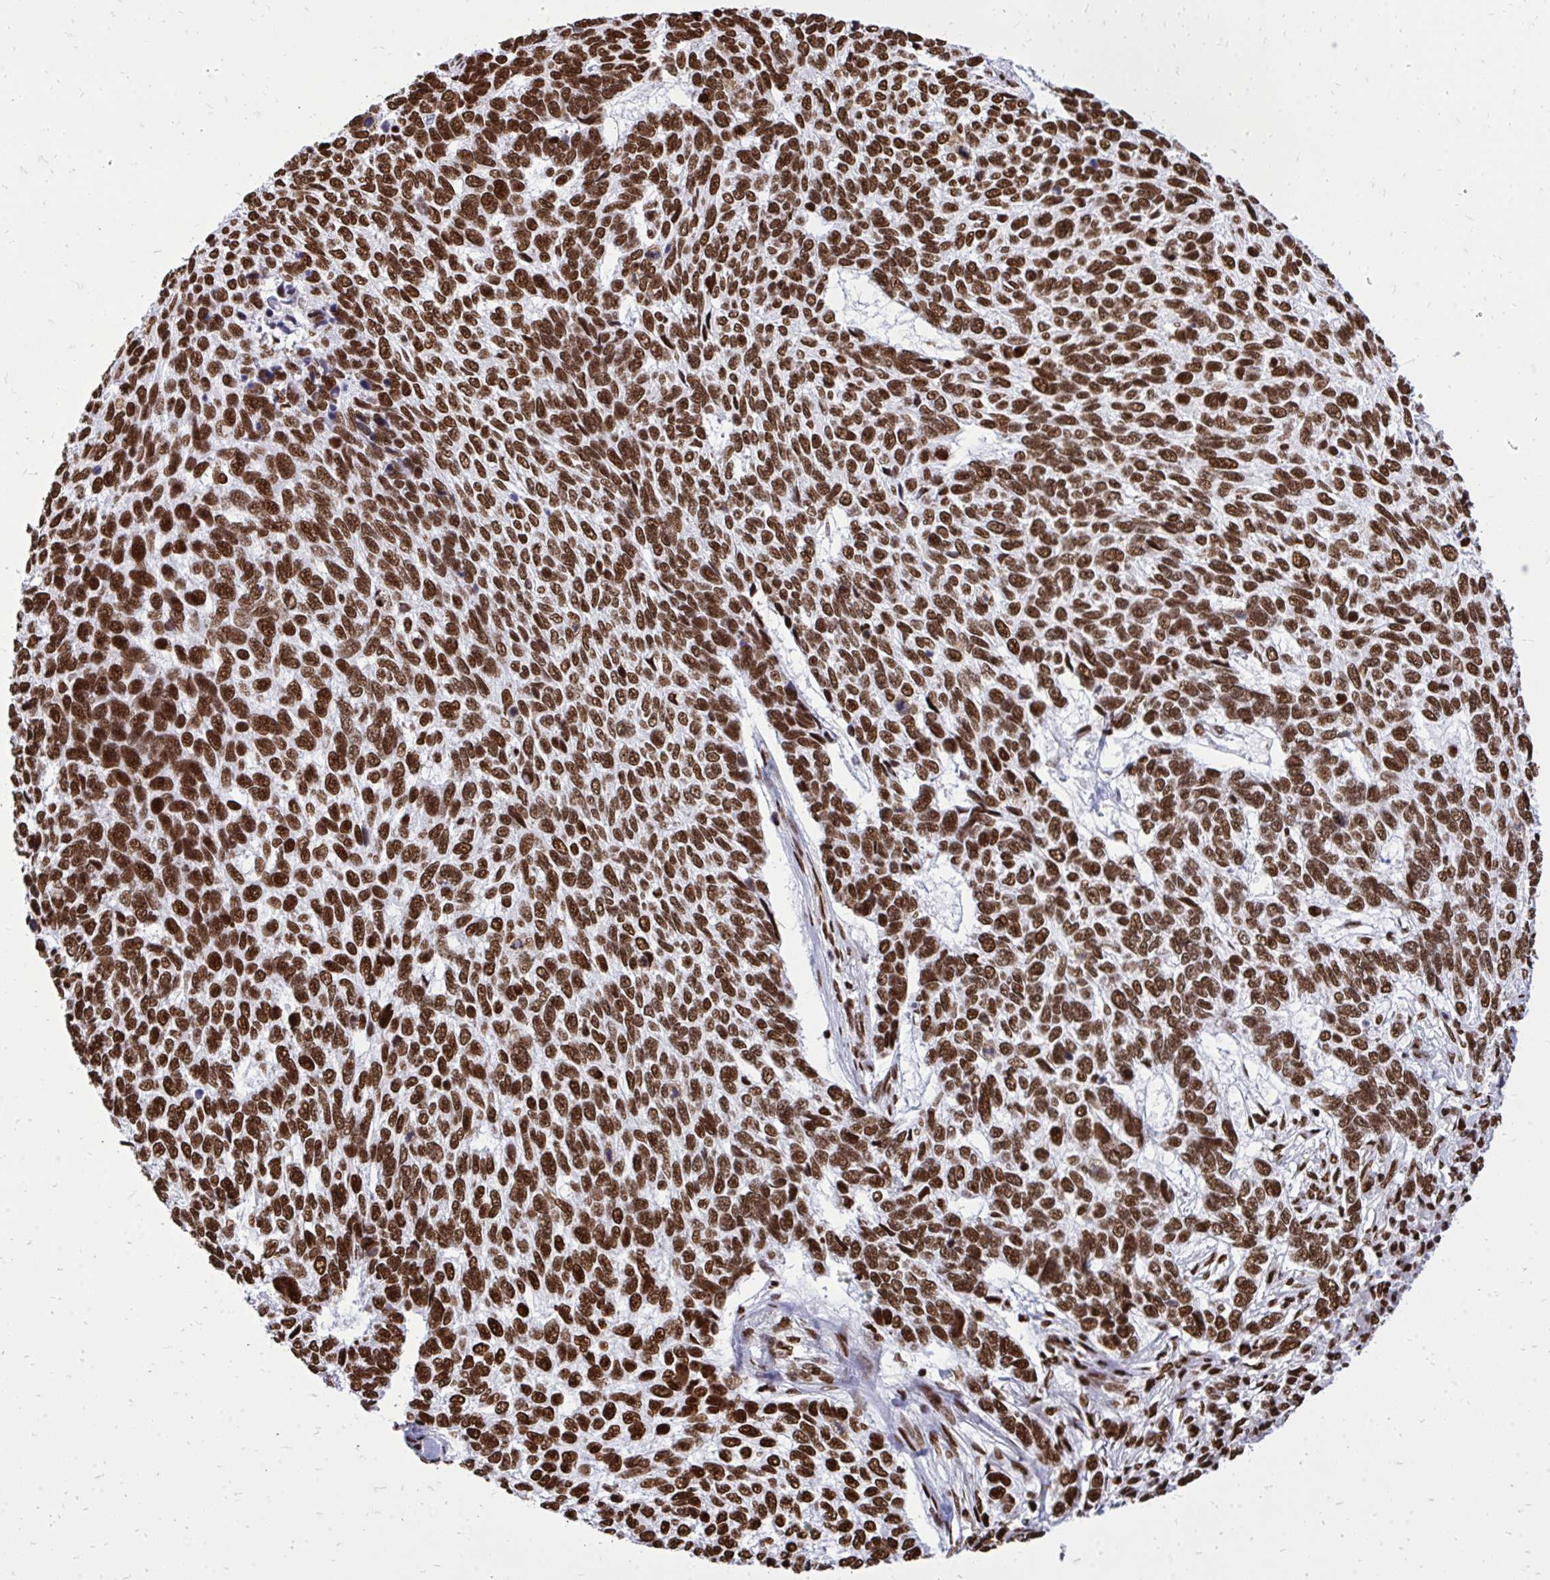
{"staining": {"intensity": "strong", "quantity": ">75%", "location": "nuclear"}, "tissue": "skin cancer", "cell_type": "Tumor cells", "image_type": "cancer", "snomed": [{"axis": "morphology", "description": "Basal cell carcinoma"}, {"axis": "topography", "description": "Skin"}], "caption": "An image showing strong nuclear expression in approximately >75% of tumor cells in skin cancer, as visualized by brown immunohistochemical staining.", "gene": "TBL1Y", "patient": {"sex": "female", "age": 65}}